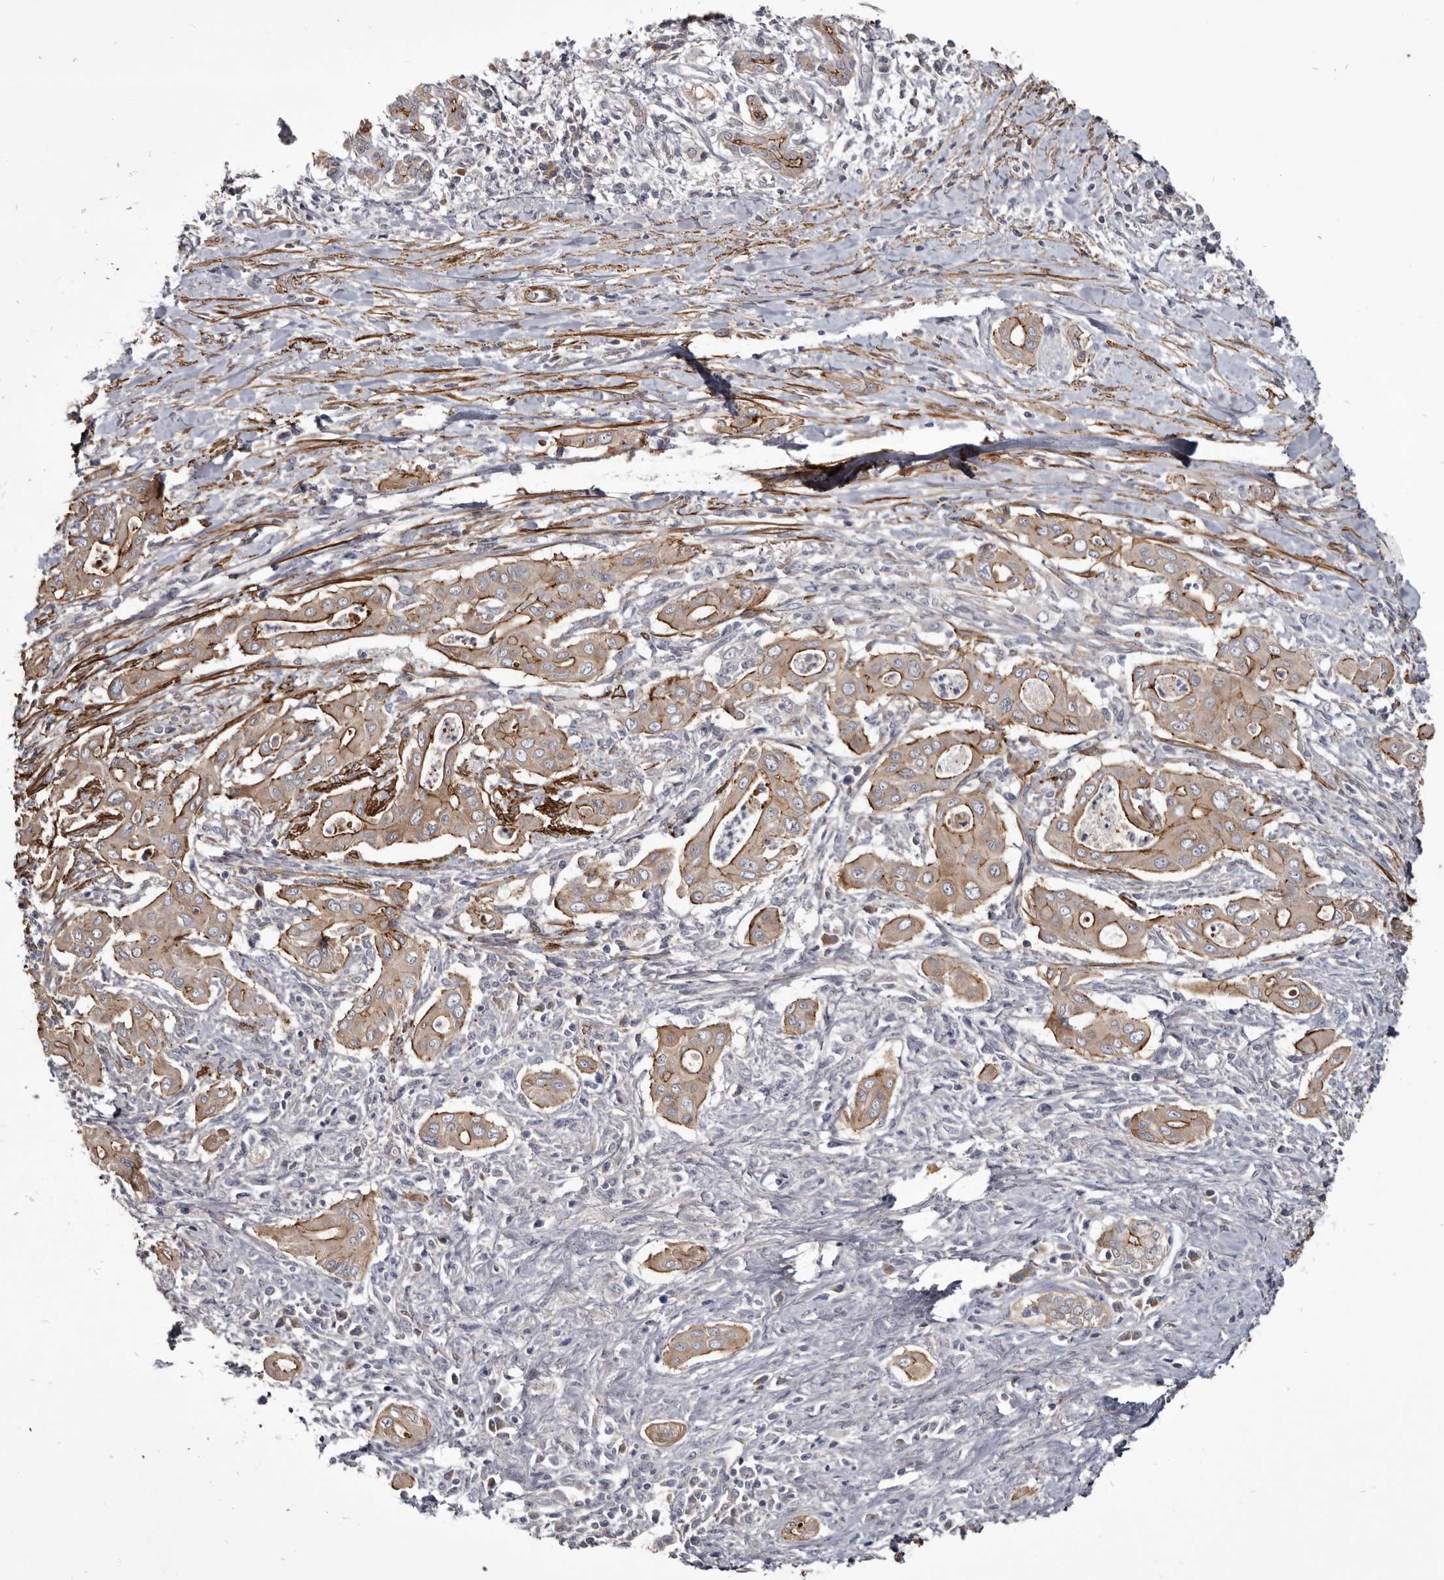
{"staining": {"intensity": "strong", "quantity": ">75%", "location": "cytoplasmic/membranous"}, "tissue": "pancreatic cancer", "cell_type": "Tumor cells", "image_type": "cancer", "snomed": [{"axis": "morphology", "description": "Adenocarcinoma, NOS"}, {"axis": "topography", "description": "Pancreas"}], "caption": "Approximately >75% of tumor cells in human pancreatic cancer exhibit strong cytoplasmic/membranous protein positivity as visualized by brown immunohistochemical staining.", "gene": "CGN", "patient": {"sex": "male", "age": 58}}